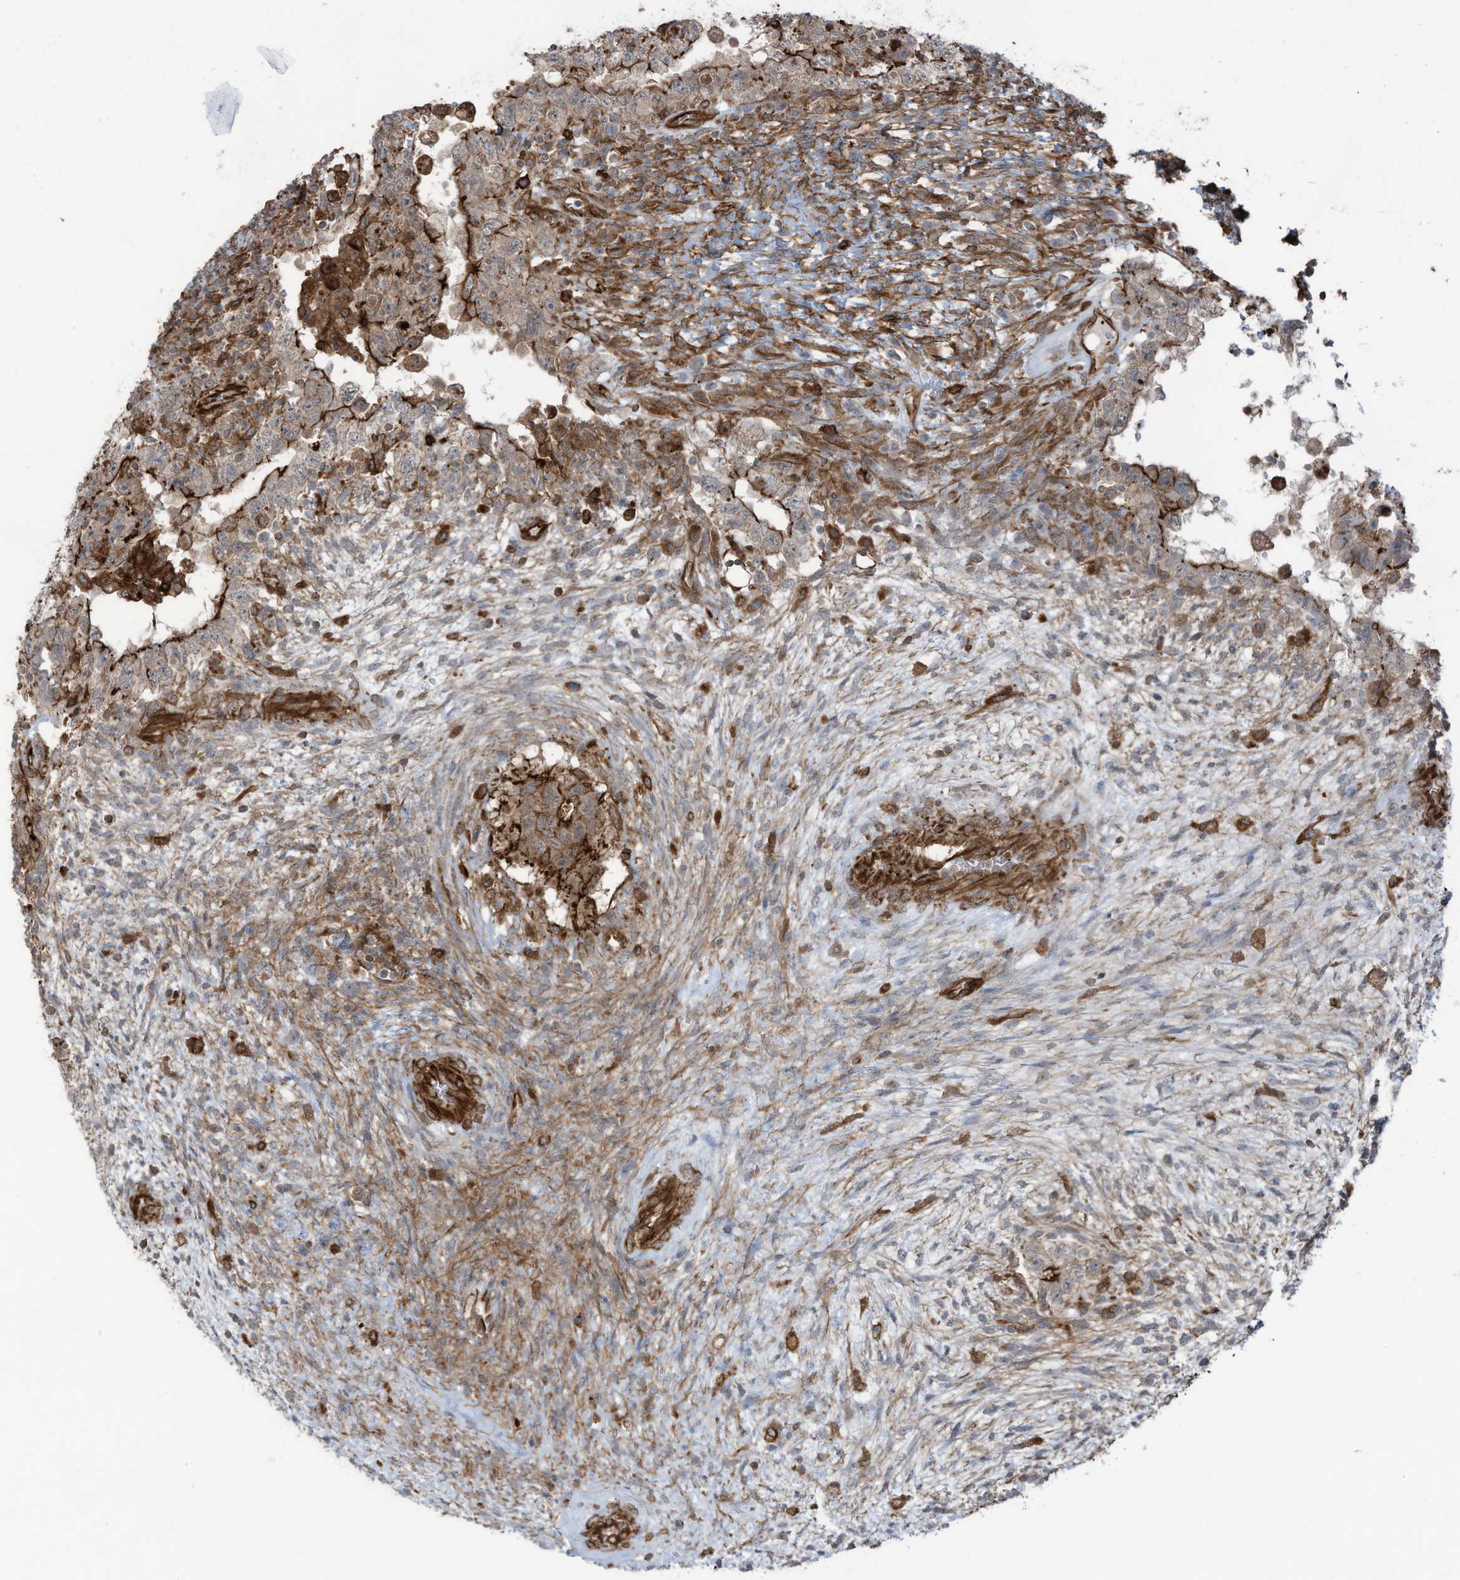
{"staining": {"intensity": "strong", "quantity": "25%-75%", "location": "cytoplasmic/membranous"}, "tissue": "testis cancer", "cell_type": "Tumor cells", "image_type": "cancer", "snomed": [{"axis": "morphology", "description": "Carcinoma, Embryonal, NOS"}, {"axis": "topography", "description": "Testis"}], "caption": "Immunohistochemistry staining of testis embryonal carcinoma, which displays high levels of strong cytoplasmic/membranous staining in approximately 25%-75% of tumor cells indicating strong cytoplasmic/membranous protein staining. The staining was performed using DAB (3,3'-diaminobenzidine) (brown) for protein detection and nuclei were counterstained in hematoxylin (blue).", "gene": "SLC9A2", "patient": {"sex": "male", "age": 26}}